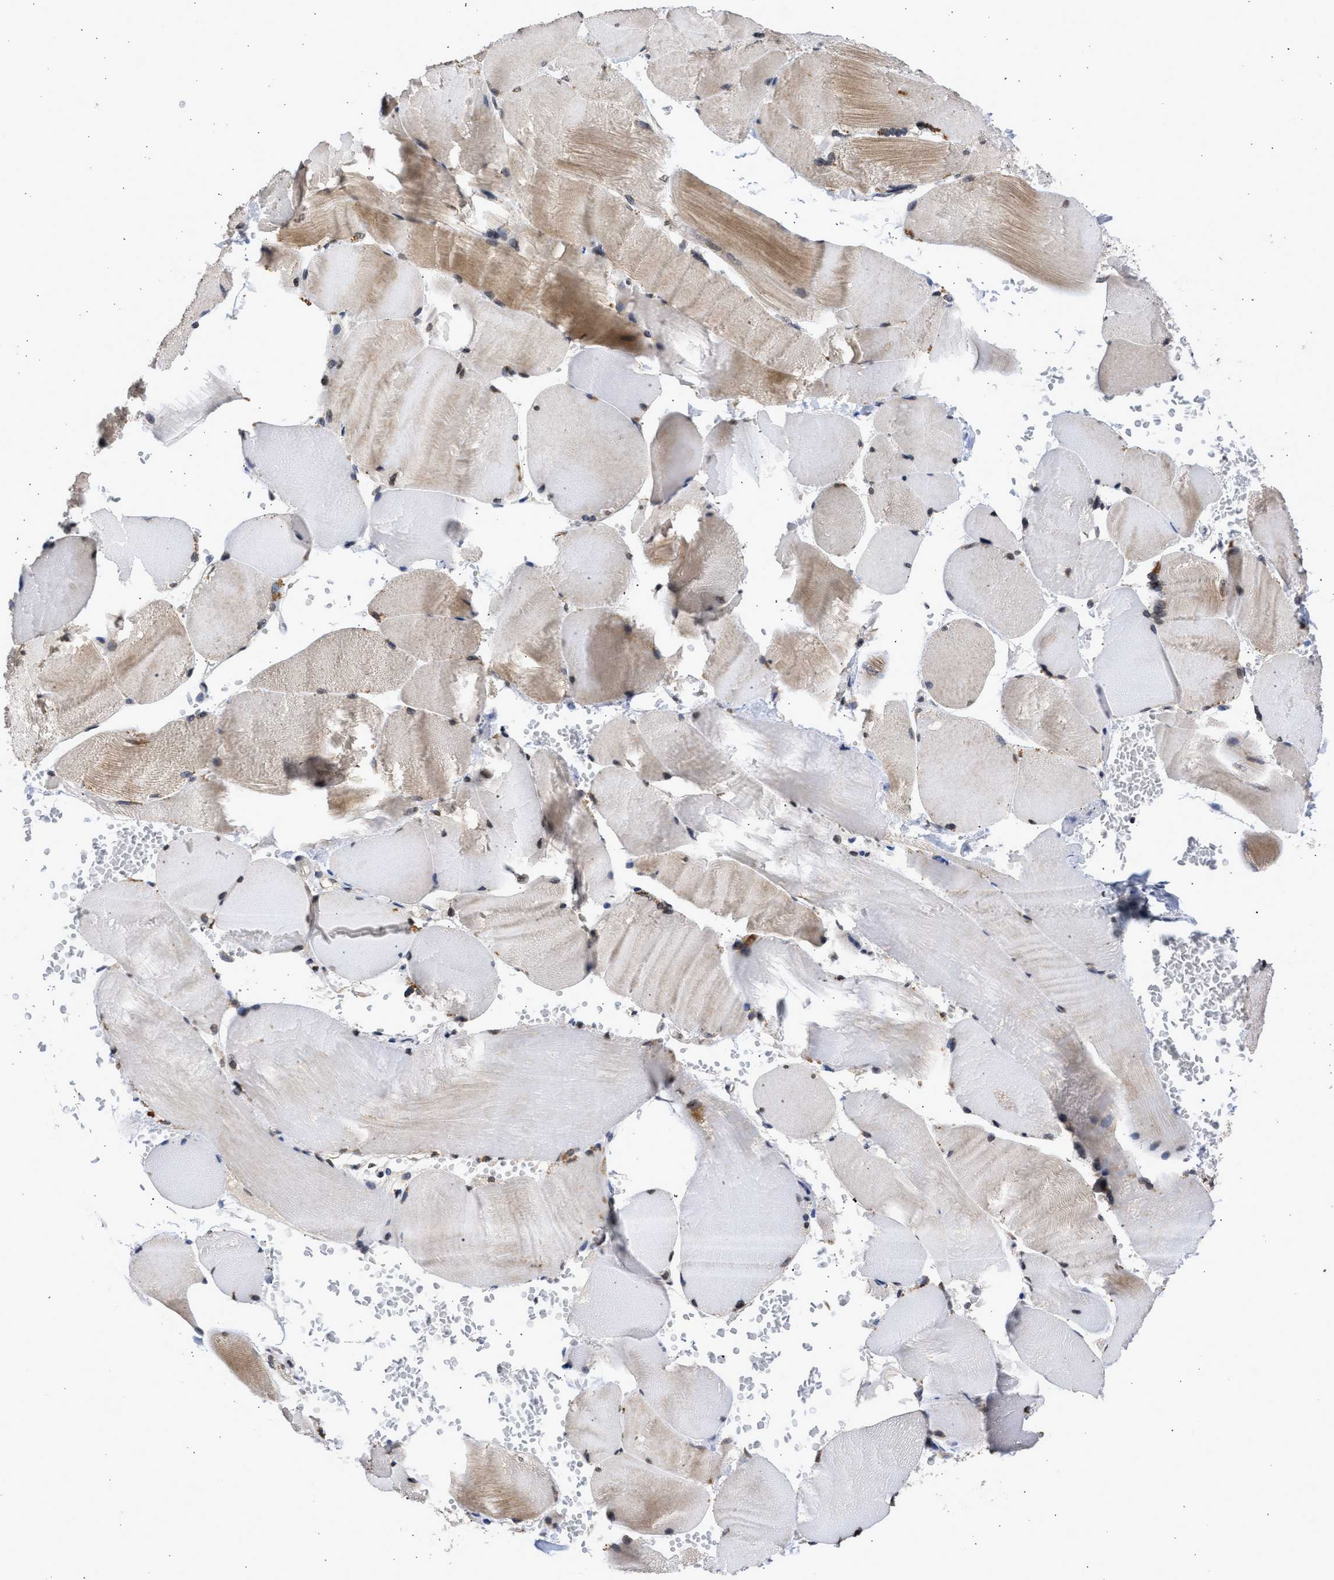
{"staining": {"intensity": "moderate", "quantity": "<25%", "location": "cytoplasmic/membranous"}, "tissue": "skeletal muscle", "cell_type": "Myocytes", "image_type": "normal", "snomed": [{"axis": "morphology", "description": "Normal tissue, NOS"}, {"axis": "topography", "description": "Skin"}, {"axis": "topography", "description": "Skeletal muscle"}], "caption": "Immunohistochemical staining of normal skeletal muscle displays low levels of moderate cytoplasmic/membranous positivity in approximately <25% of myocytes. The protein is shown in brown color, while the nuclei are stained blue.", "gene": "NUP35", "patient": {"sex": "male", "age": 83}}